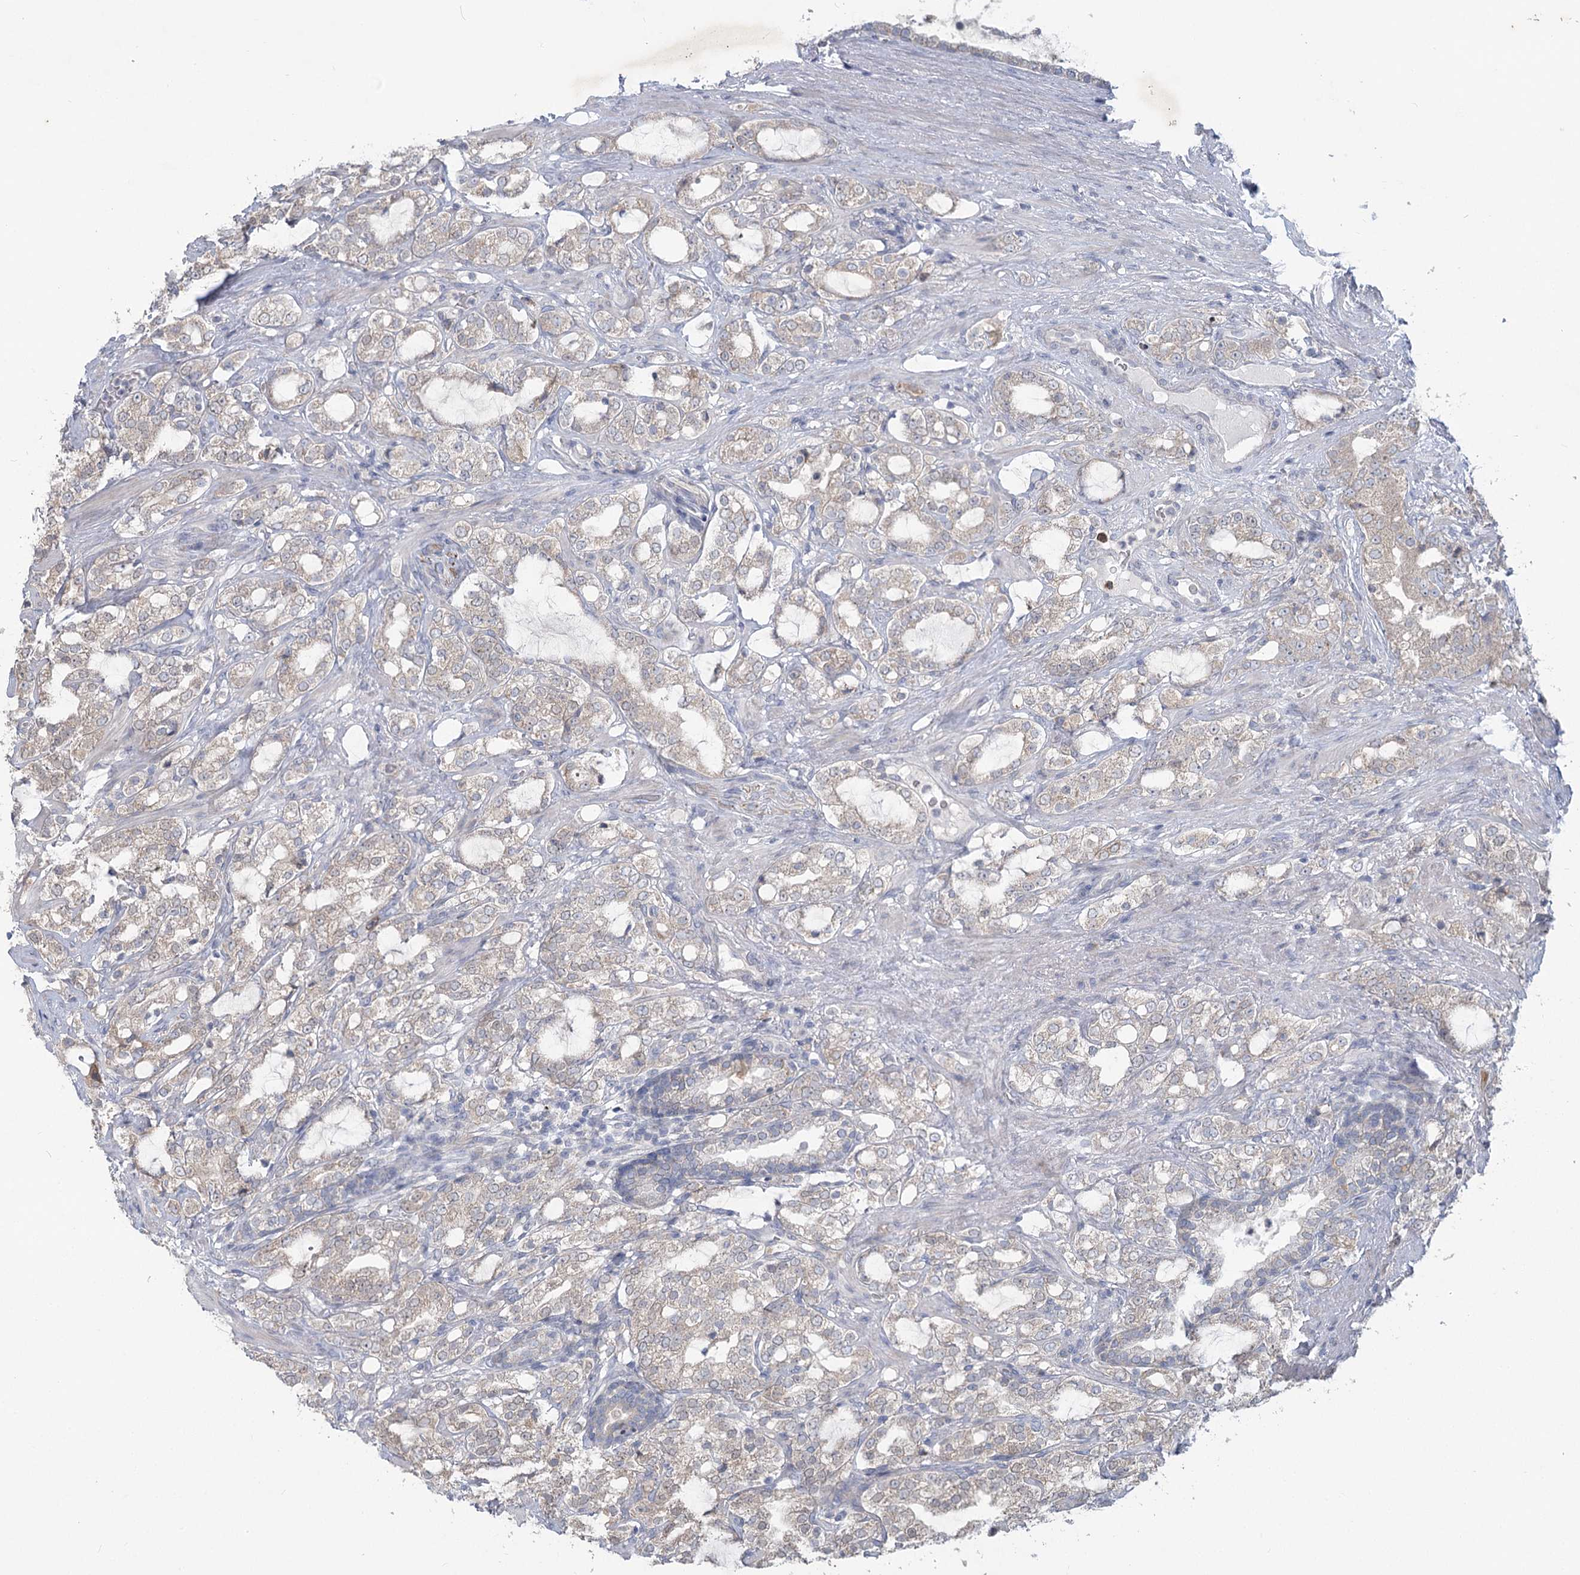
{"staining": {"intensity": "weak", "quantity": "25%-75%", "location": "cytoplasmic/membranous"}, "tissue": "prostate cancer", "cell_type": "Tumor cells", "image_type": "cancer", "snomed": [{"axis": "morphology", "description": "Adenocarcinoma, High grade"}, {"axis": "topography", "description": "Prostate"}], "caption": "Prostate cancer (adenocarcinoma (high-grade)) stained with a brown dye demonstrates weak cytoplasmic/membranous positive positivity in about 25%-75% of tumor cells.", "gene": "PLA2G12A", "patient": {"sex": "male", "age": 64}}